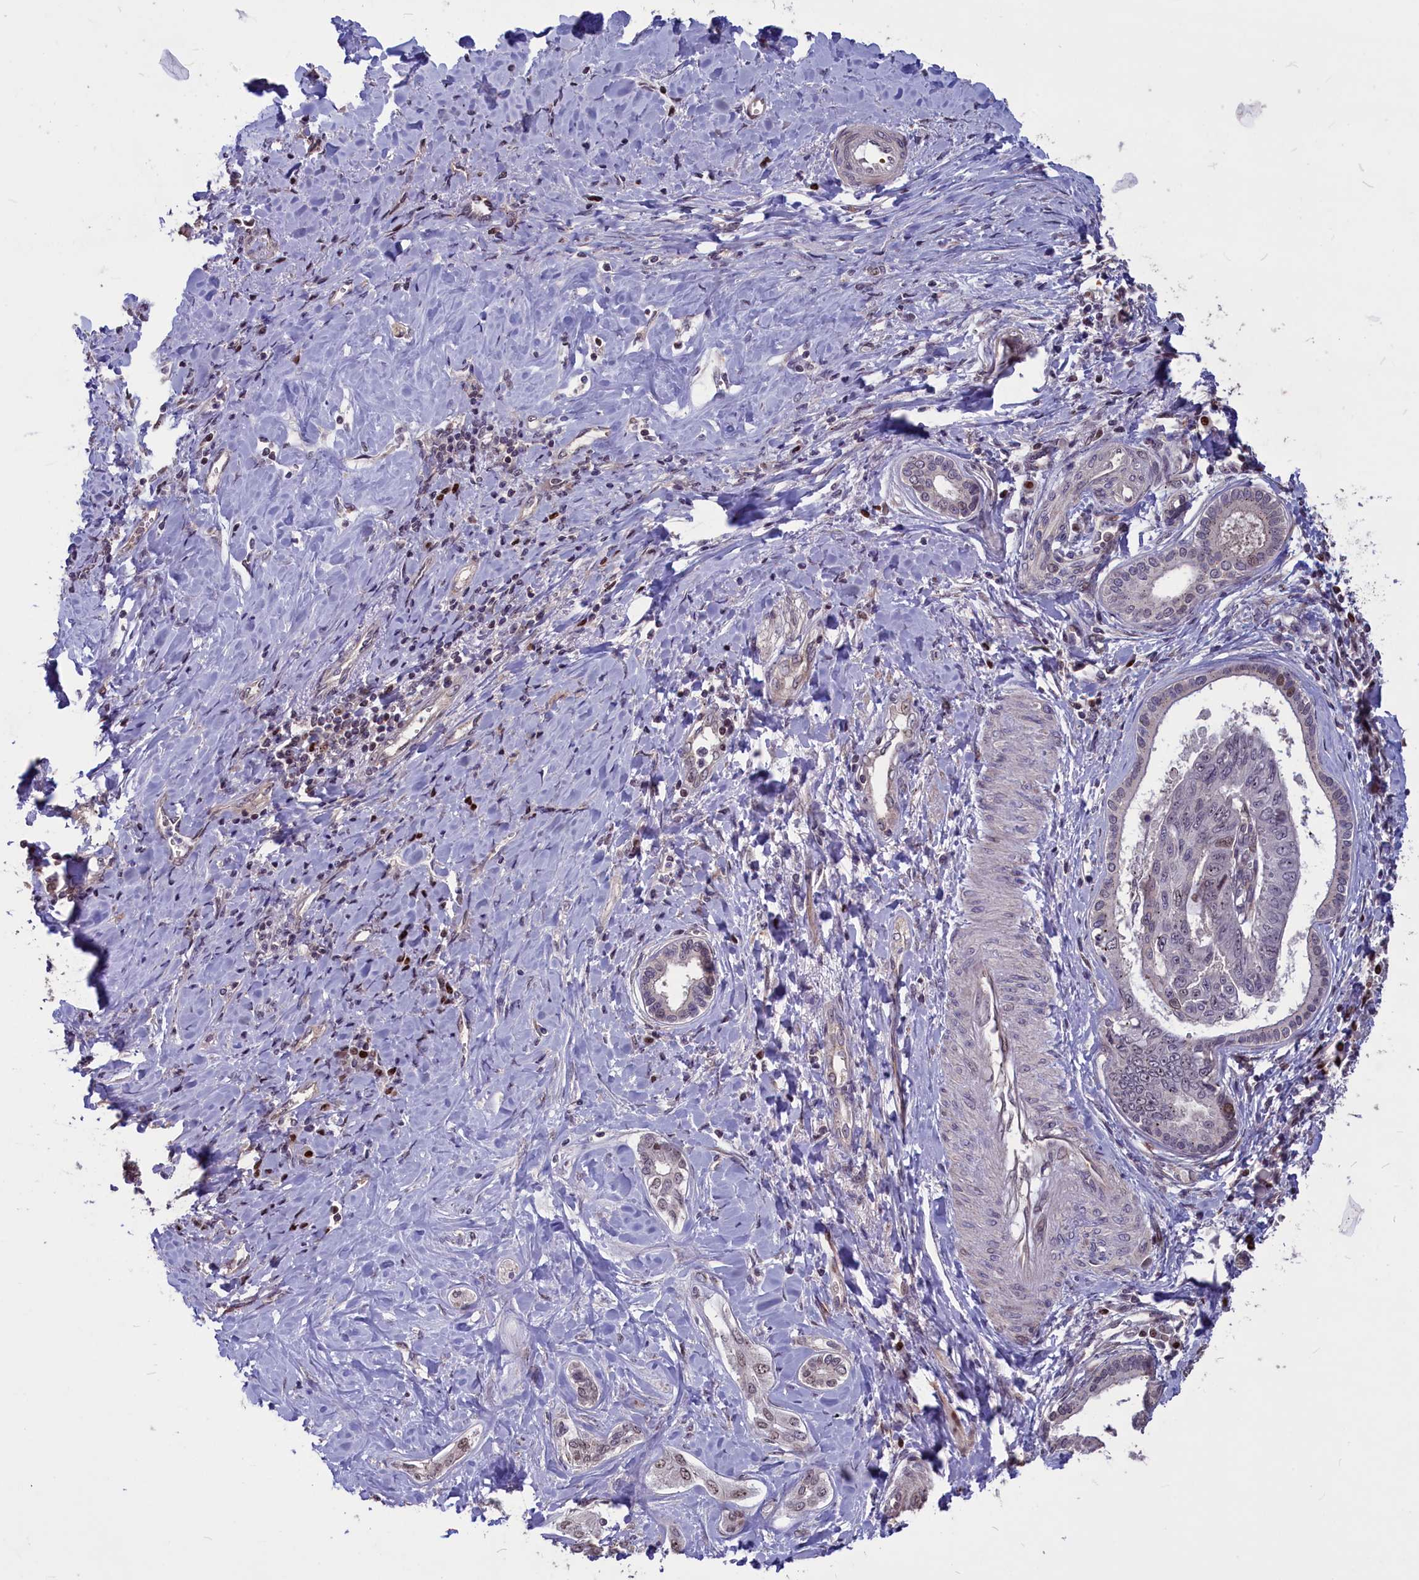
{"staining": {"intensity": "moderate", "quantity": "<25%", "location": "nuclear"}, "tissue": "liver cancer", "cell_type": "Tumor cells", "image_type": "cancer", "snomed": [{"axis": "morphology", "description": "Cholangiocarcinoma"}, {"axis": "topography", "description": "Liver"}], "caption": "Human liver cholangiocarcinoma stained with a brown dye shows moderate nuclear positive staining in approximately <25% of tumor cells.", "gene": "SHFL", "patient": {"sex": "female", "age": 77}}